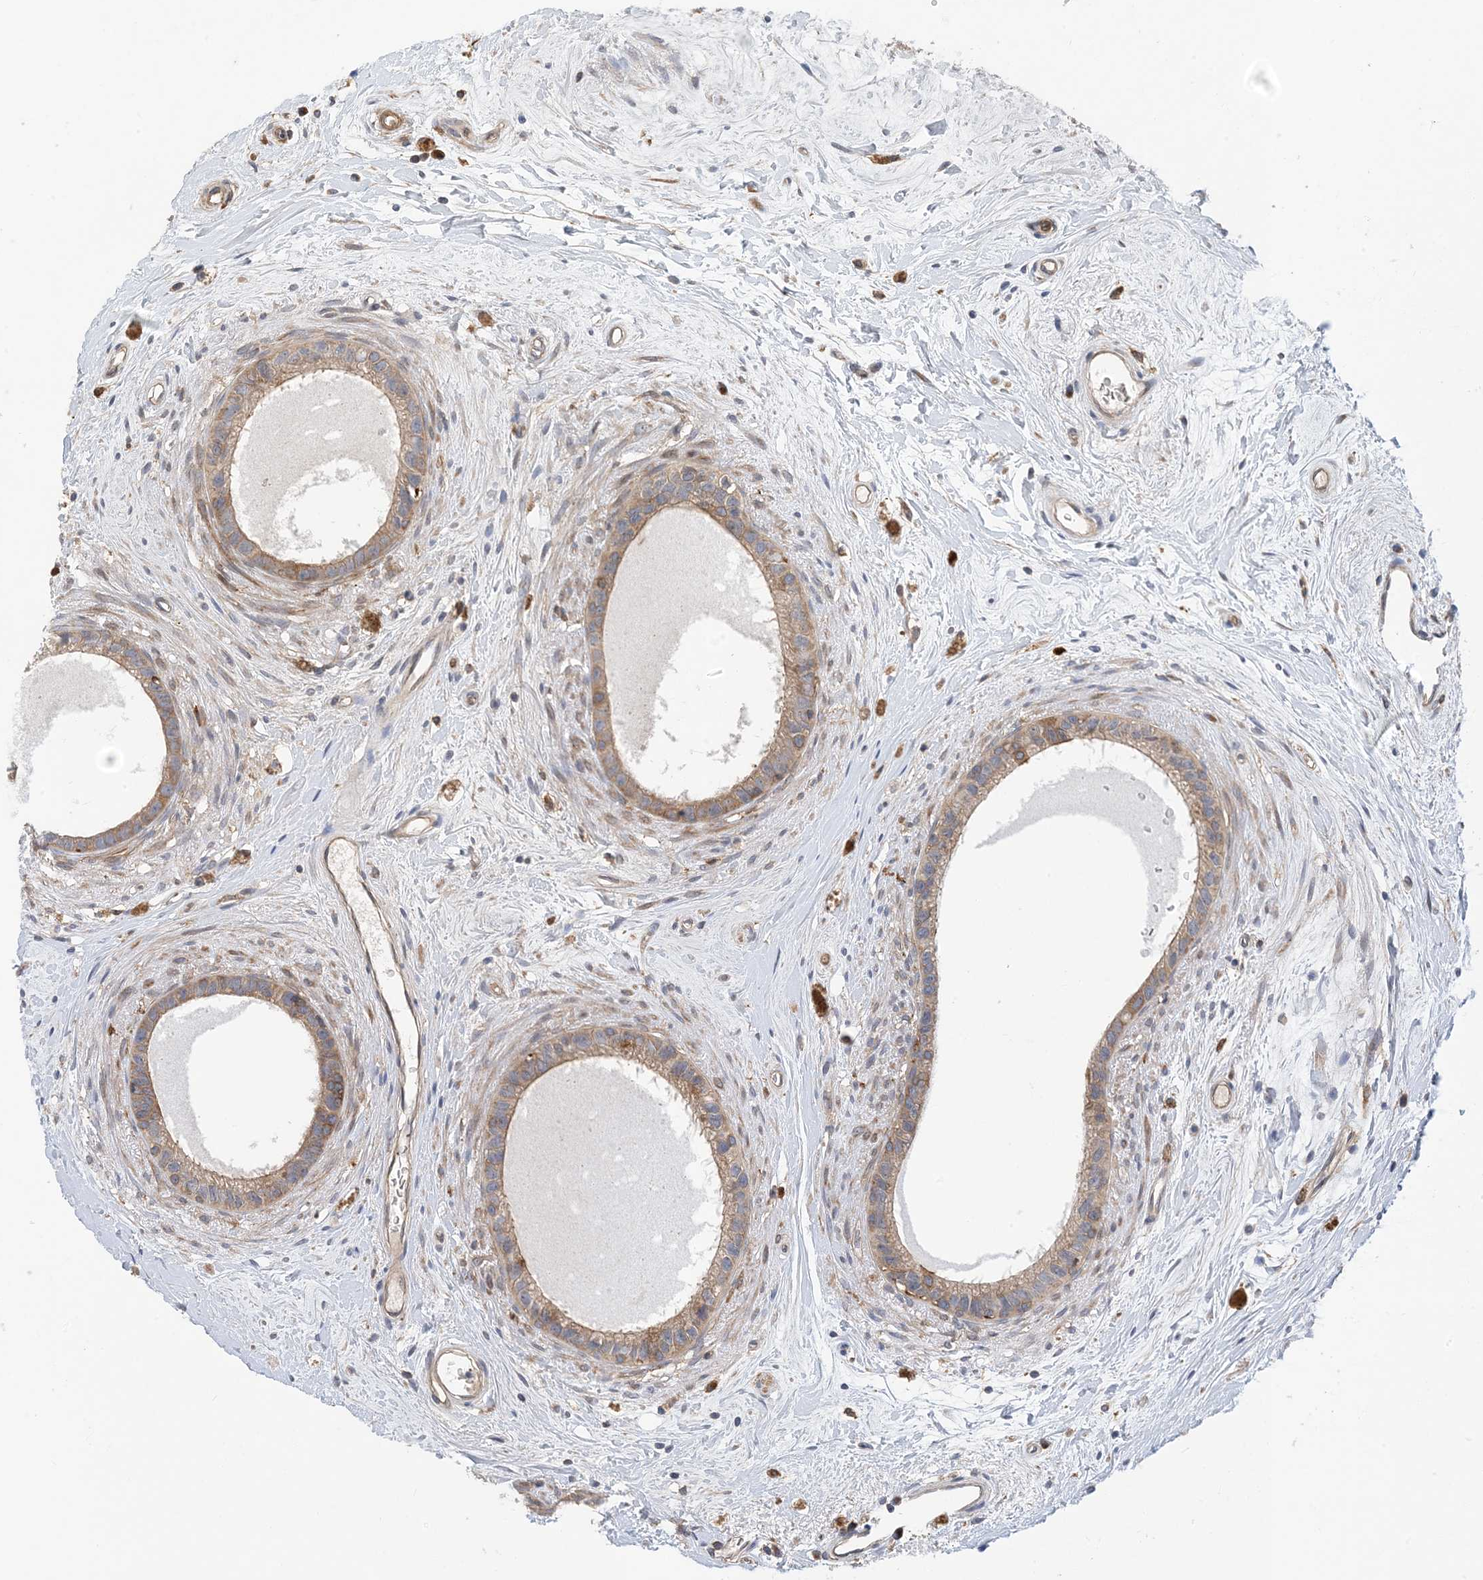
{"staining": {"intensity": "moderate", "quantity": ">75%", "location": "cytoplasmic/membranous"}, "tissue": "epididymis", "cell_type": "Glandular cells", "image_type": "normal", "snomed": [{"axis": "morphology", "description": "Normal tissue, NOS"}, {"axis": "topography", "description": "Epididymis"}], "caption": "Immunohistochemistry (IHC) of benign human epididymis demonstrates medium levels of moderate cytoplasmic/membranous expression in approximately >75% of glandular cells.", "gene": "HS1BP3", "patient": {"sex": "male", "age": 80}}